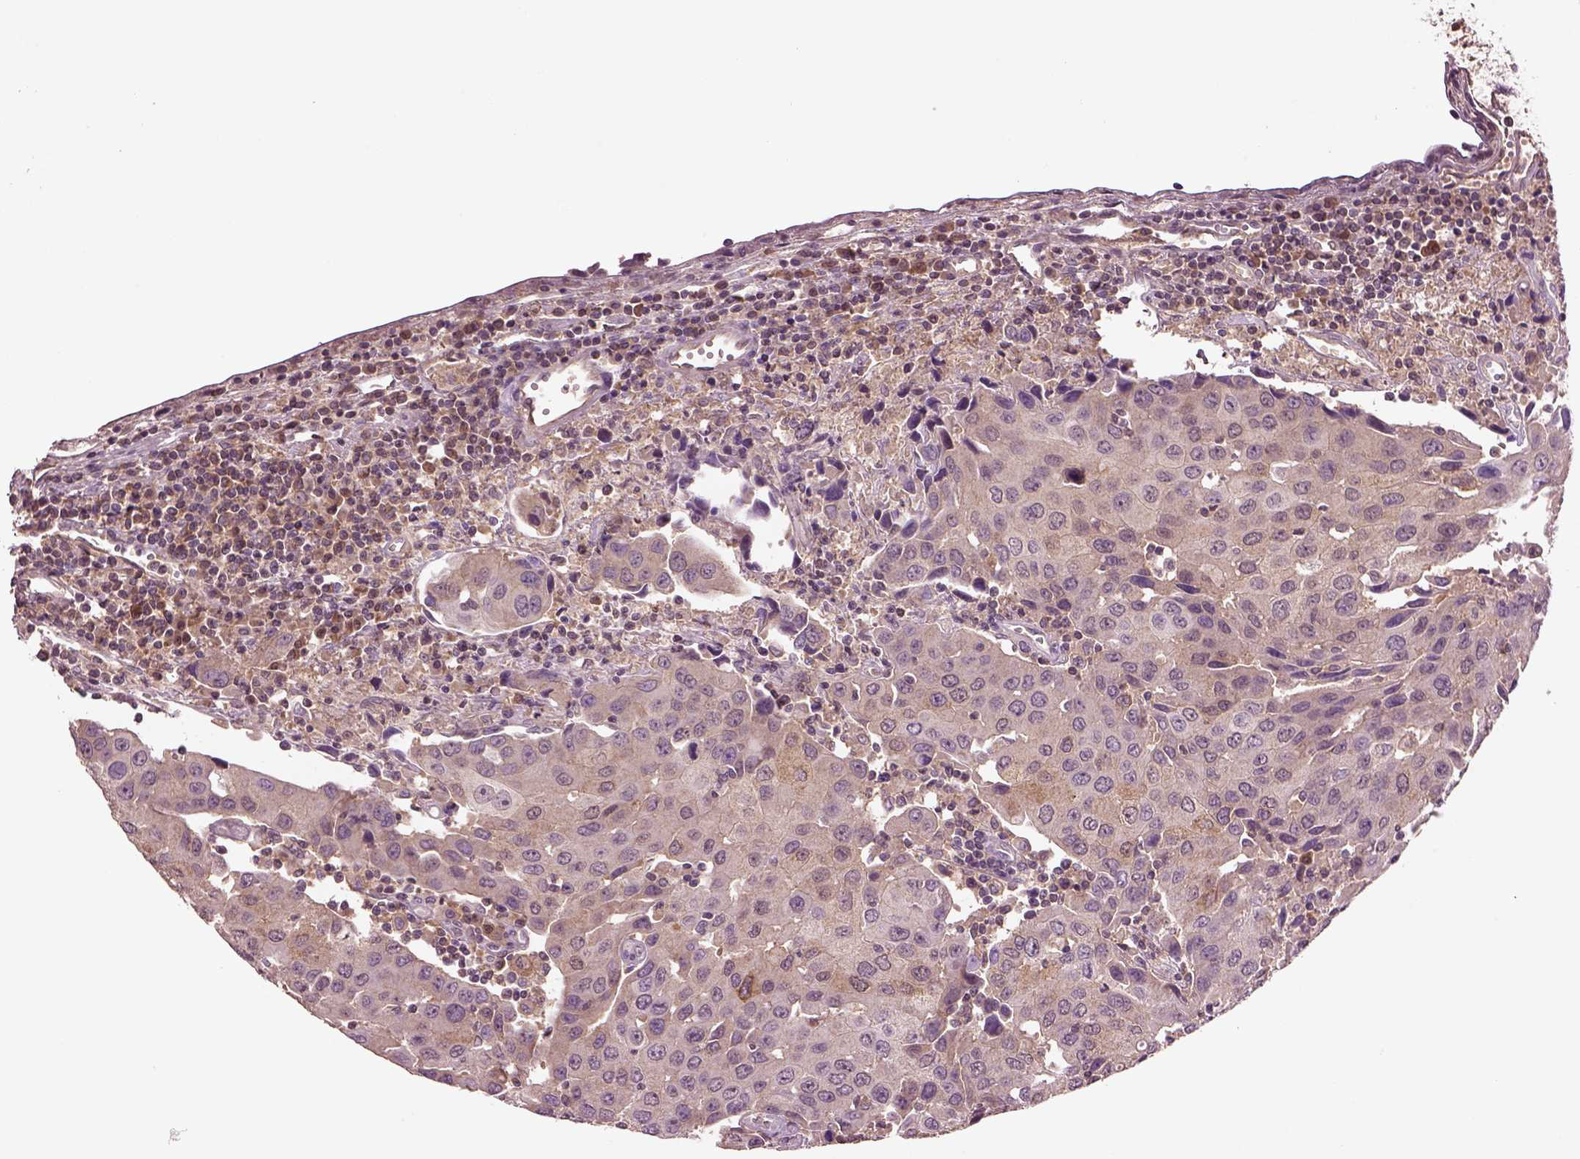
{"staining": {"intensity": "weak", "quantity": ">75%", "location": "cytoplasmic/membranous"}, "tissue": "urothelial cancer", "cell_type": "Tumor cells", "image_type": "cancer", "snomed": [{"axis": "morphology", "description": "Urothelial carcinoma, High grade"}, {"axis": "topography", "description": "Urinary bladder"}], "caption": "Urothelial carcinoma (high-grade) stained with a protein marker exhibits weak staining in tumor cells.", "gene": "MDP1", "patient": {"sex": "female", "age": 85}}